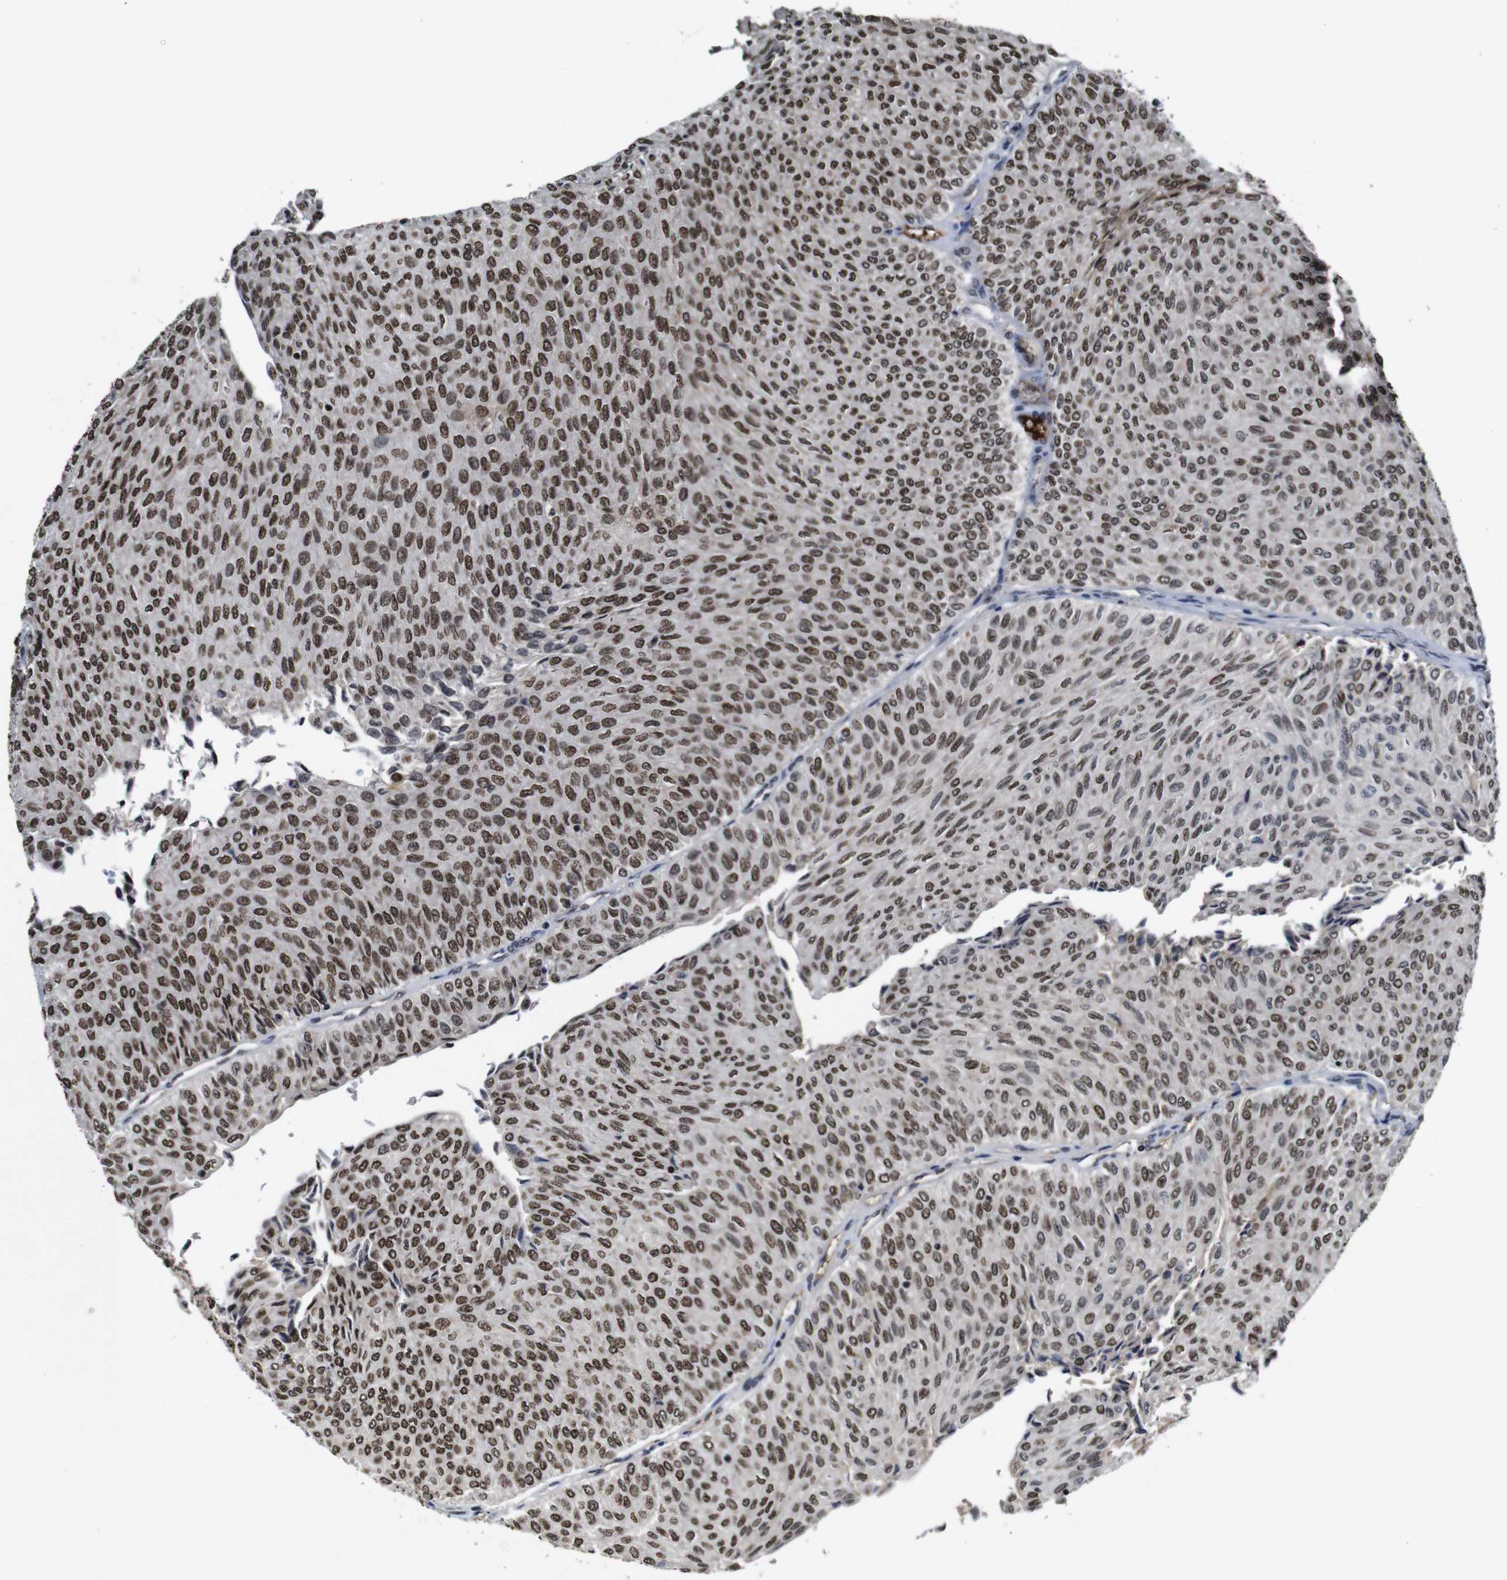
{"staining": {"intensity": "moderate", "quantity": "25%-75%", "location": "nuclear"}, "tissue": "urothelial cancer", "cell_type": "Tumor cells", "image_type": "cancer", "snomed": [{"axis": "morphology", "description": "Urothelial carcinoma, Low grade"}, {"axis": "topography", "description": "Urinary bladder"}], "caption": "Protein staining exhibits moderate nuclear expression in approximately 25%-75% of tumor cells in low-grade urothelial carcinoma. (DAB IHC with brightfield microscopy, high magnification).", "gene": "MYC", "patient": {"sex": "male", "age": 78}}